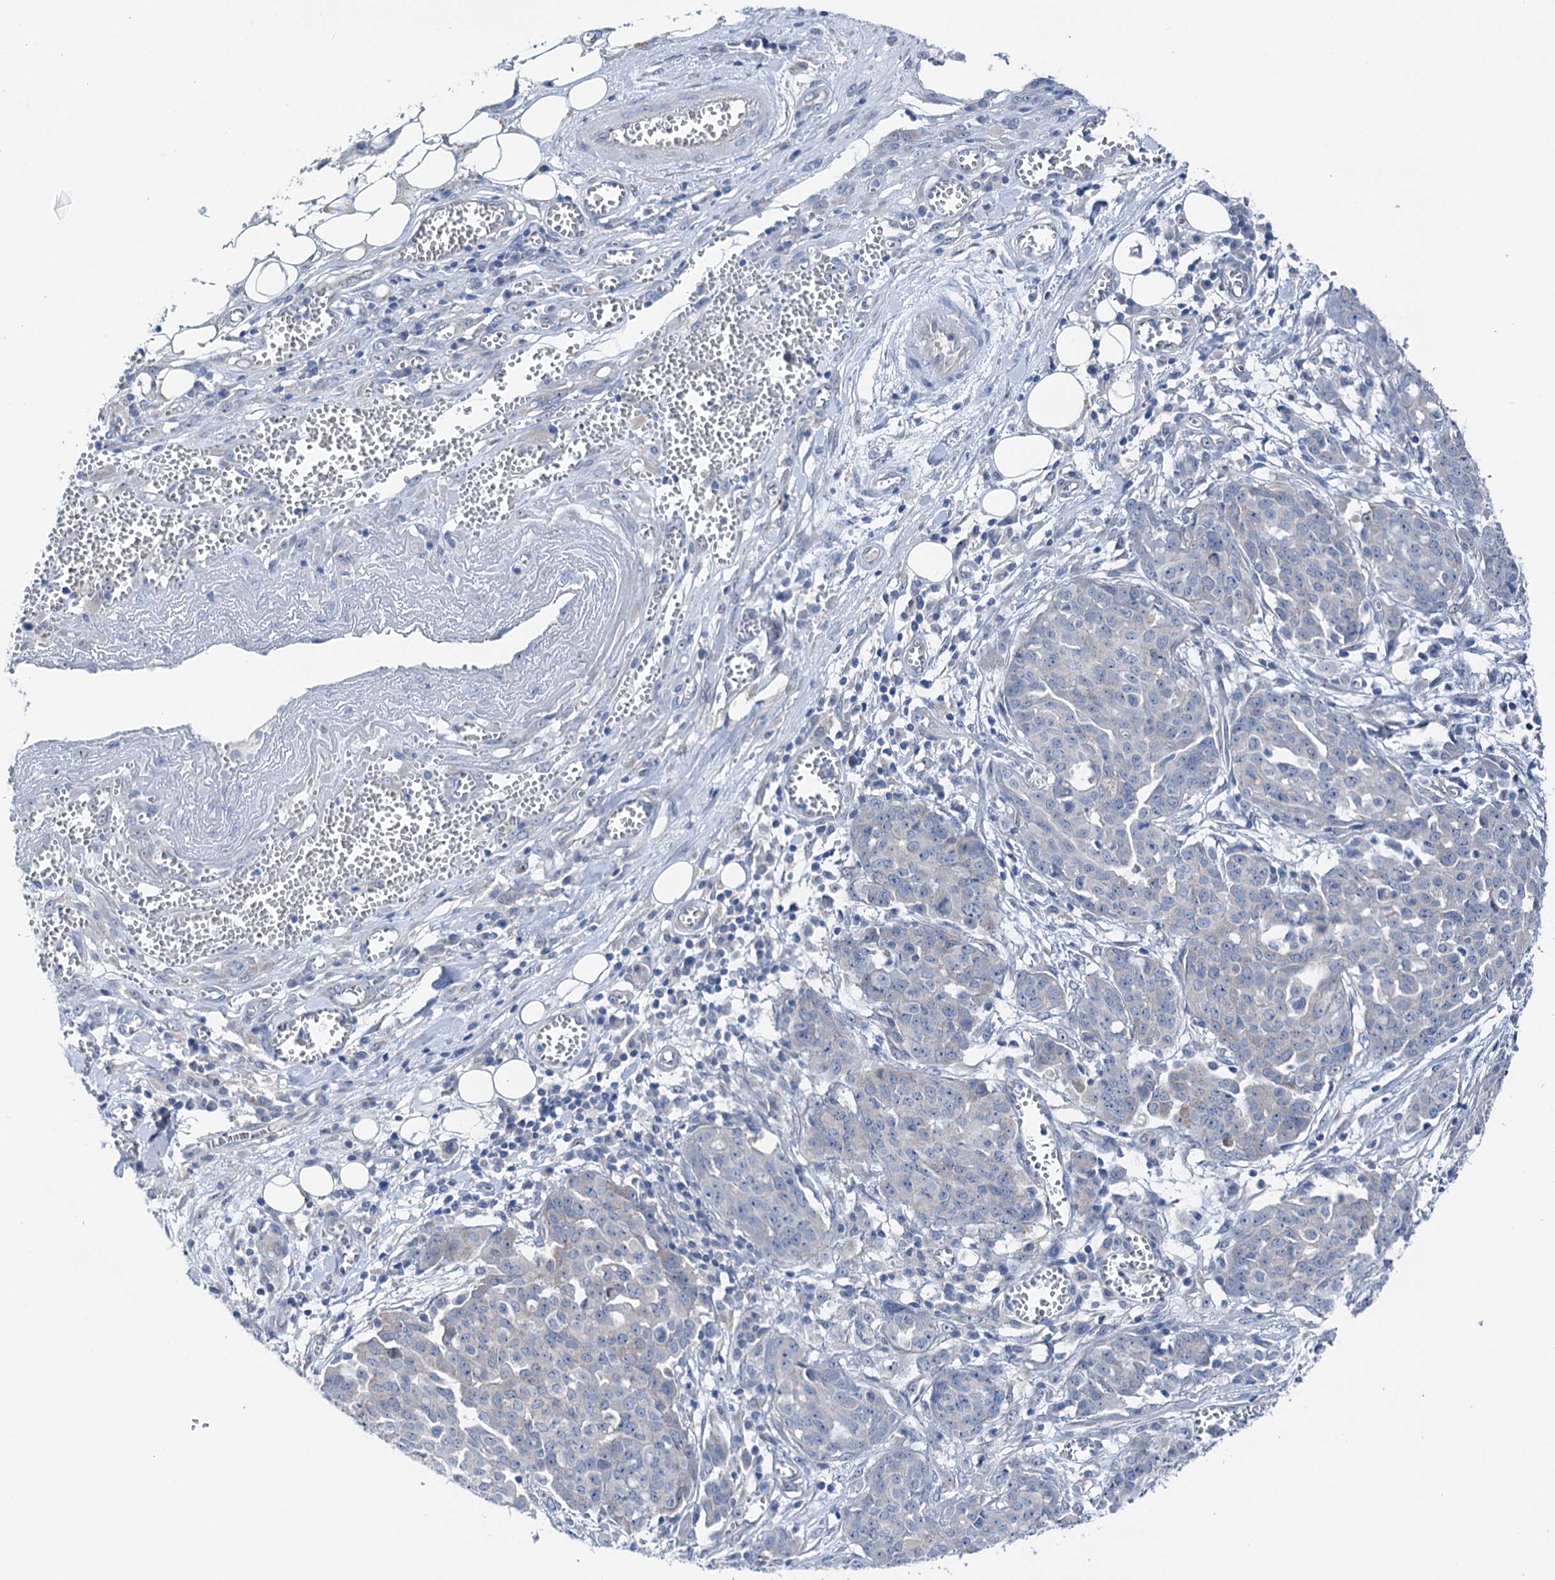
{"staining": {"intensity": "negative", "quantity": "none", "location": "none"}, "tissue": "ovarian cancer", "cell_type": "Tumor cells", "image_type": "cancer", "snomed": [{"axis": "morphology", "description": "Cystadenocarcinoma, serous, NOS"}, {"axis": "topography", "description": "Soft tissue"}, {"axis": "topography", "description": "Ovary"}], "caption": "The image displays no significant staining in tumor cells of serous cystadenocarcinoma (ovarian).", "gene": "SHROOM1", "patient": {"sex": "female", "age": 57}}